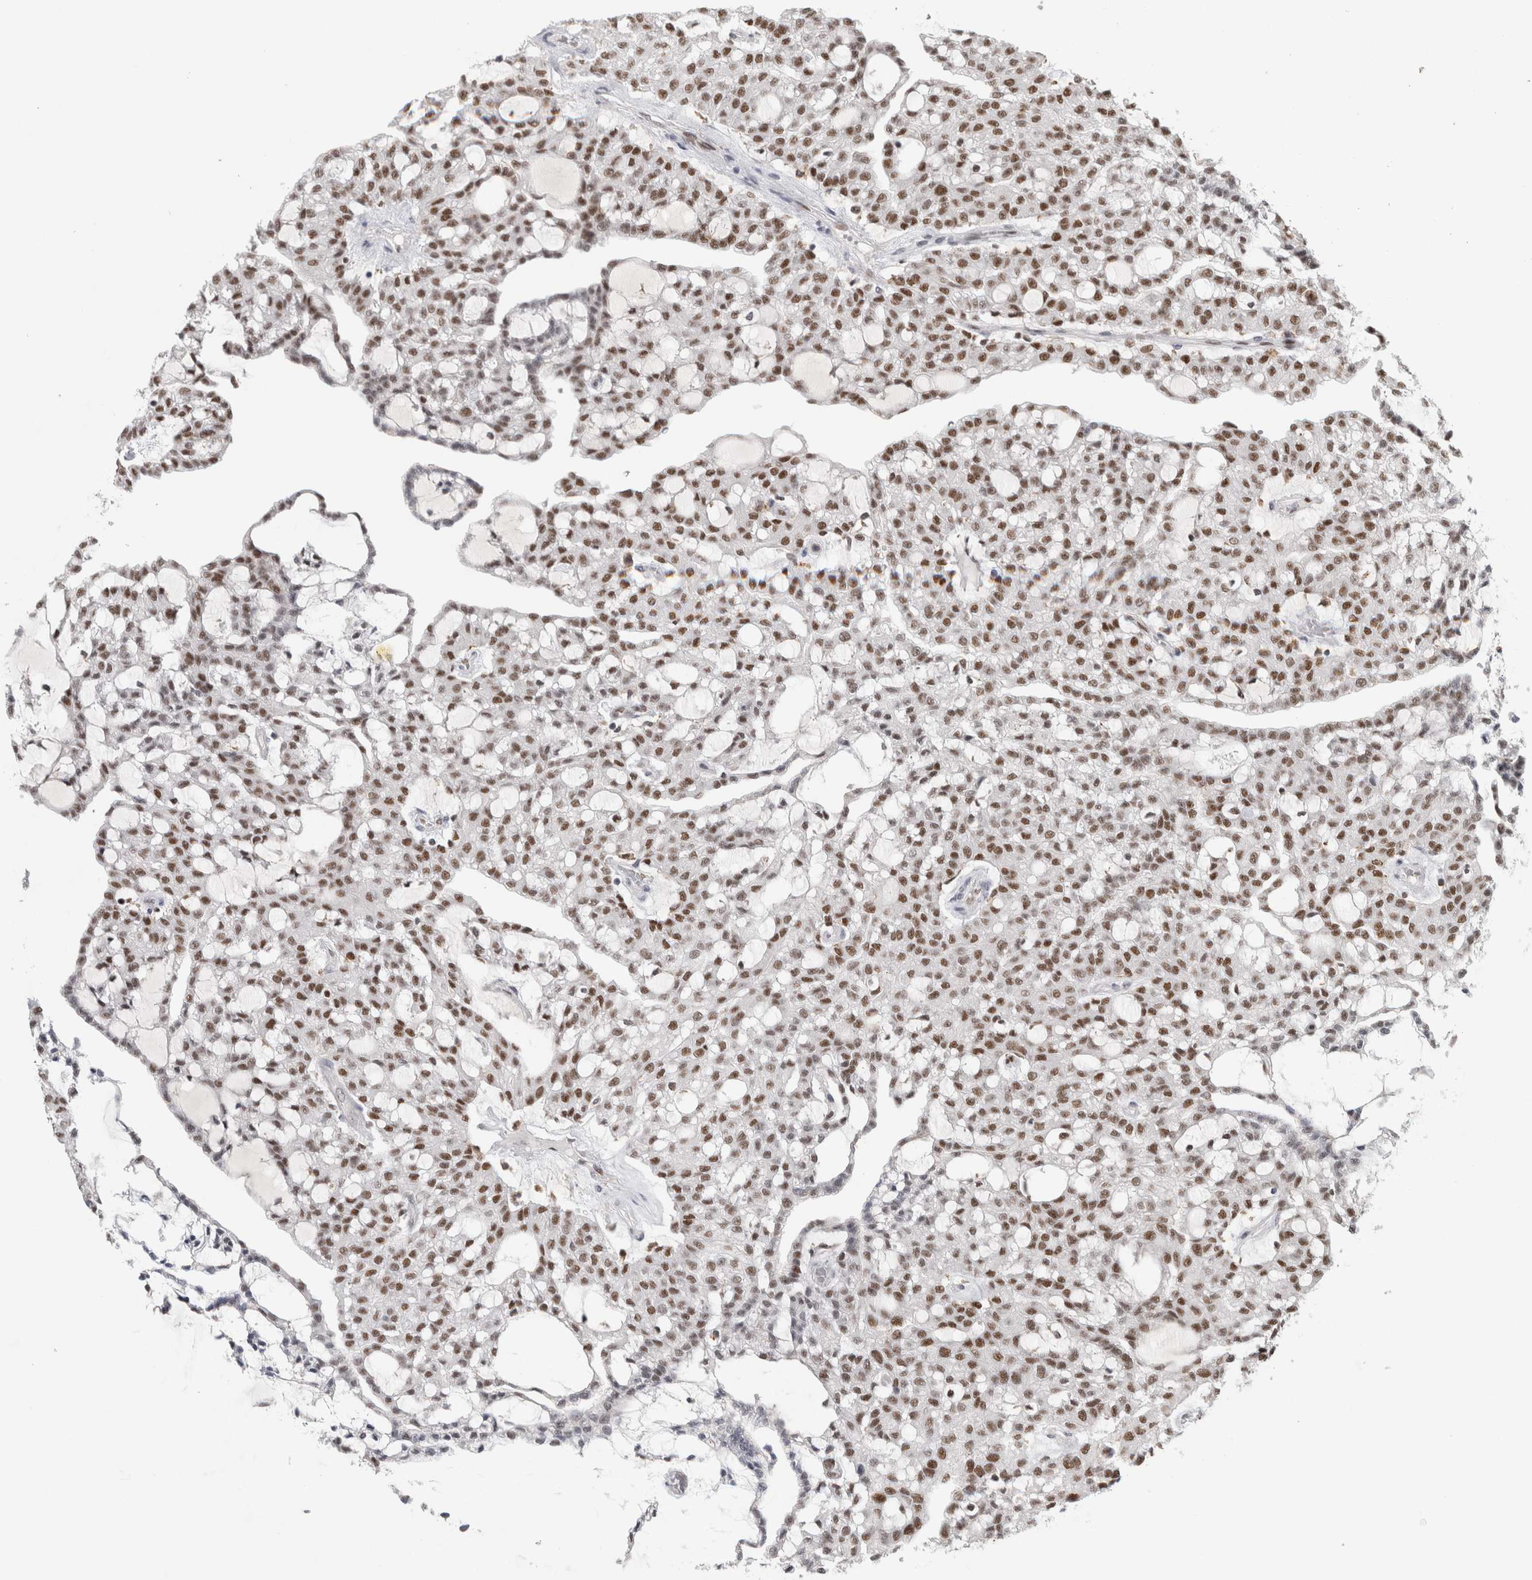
{"staining": {"intensity": "moderate", "quantity": ">75%", "location": "nuclear"}, "tissue": "renal cancer", "cell_type": "Tumor cells", "image_type": "cancer", "snomed": [{"axis": "morphology", "description": "Adenocarcinoma, NOS"}, {"axis": "topography", "description": "Kidney"}], "caption": "Immunohistochemistry (IHC) staining of renal adenocarcinoma, which displays medium levels of moderate nuclear expression in about >75% of tumor cells indicating moderate nuclear protein expression. The staining was performed using DAB (3,3'-diaminobenzidine) (brown) for protein detection and nuclei were counterstained in hematoxylin (blue).", "gene": "SRARP", "patient": {"sex": "male", "age": 63}}